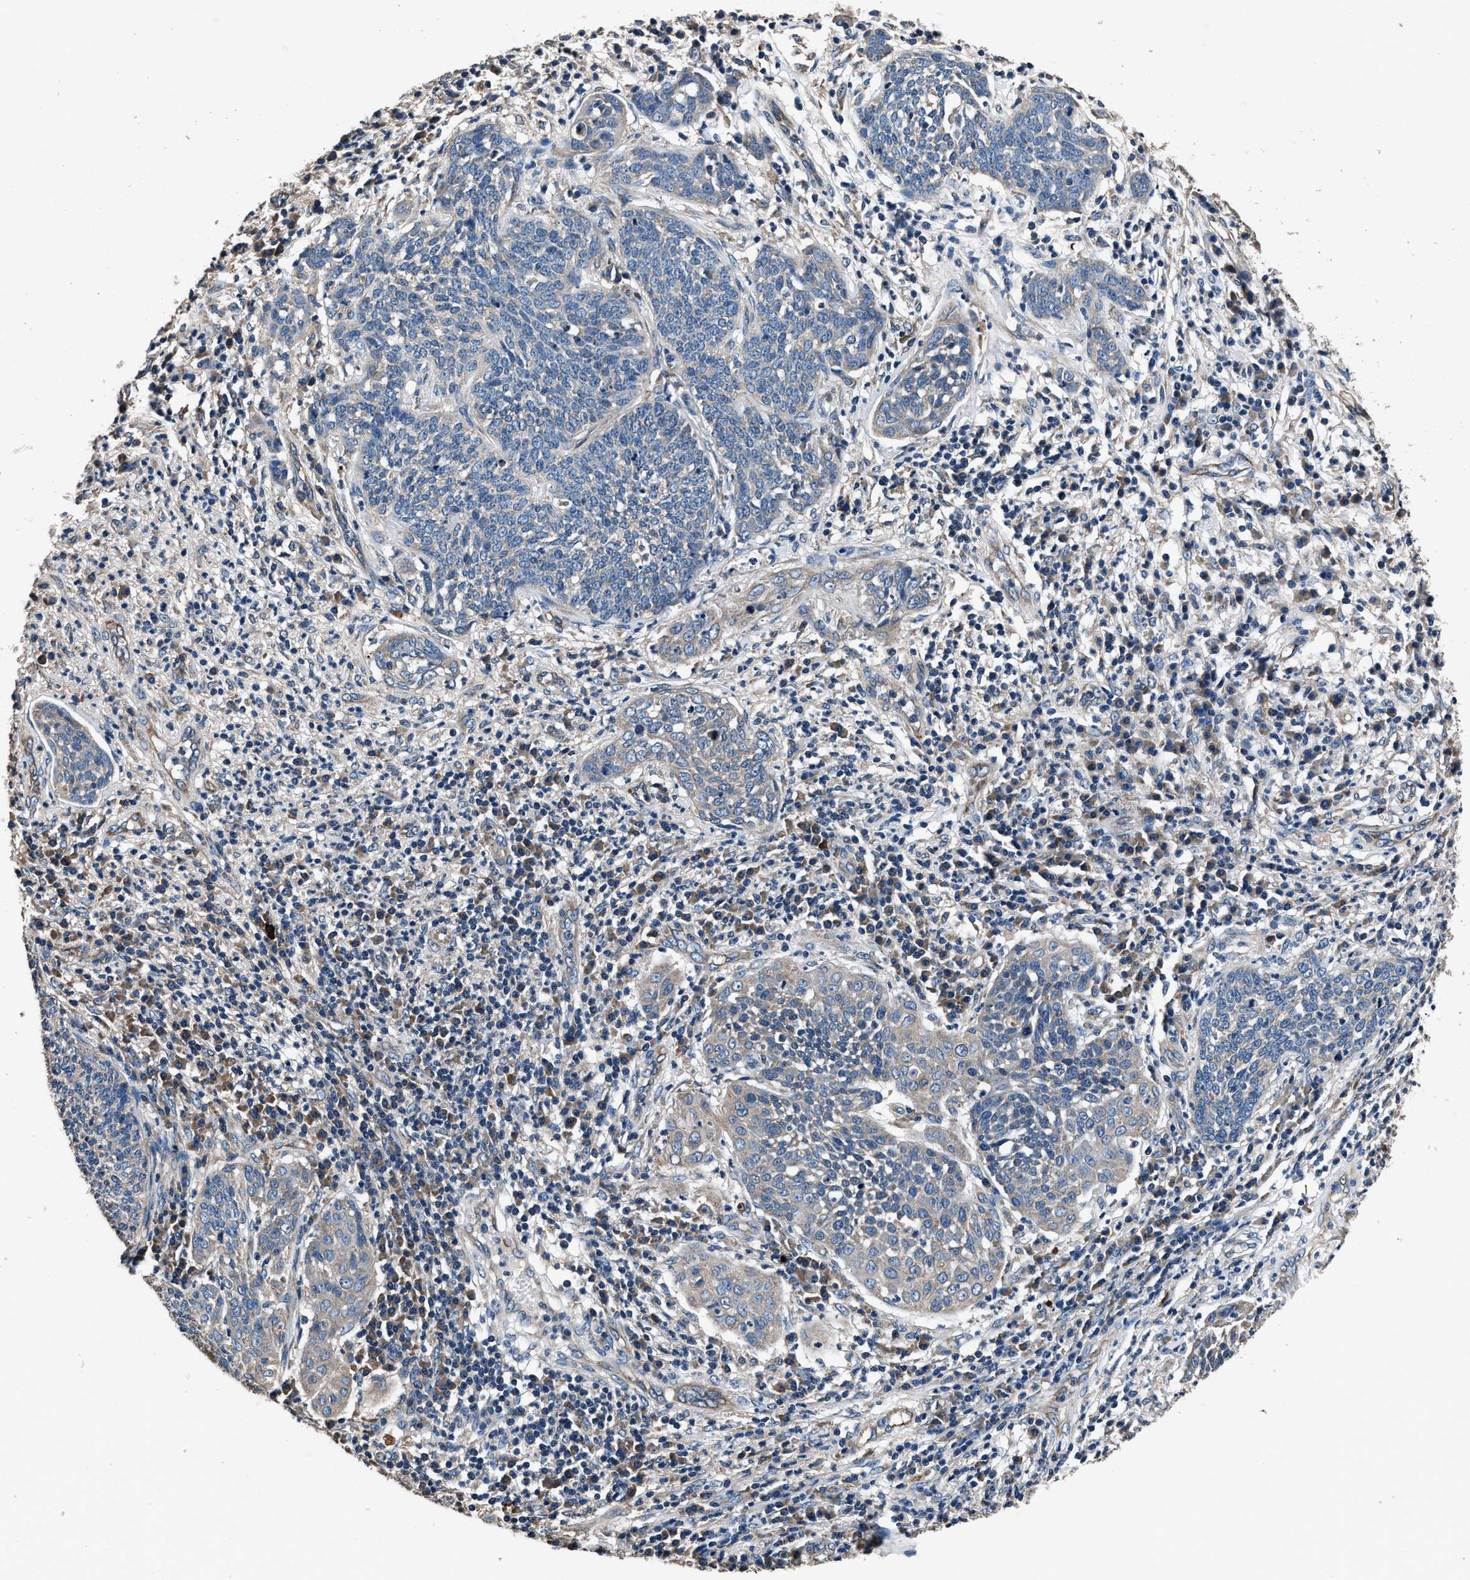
{"staining": {"intensity": "weak", "quantity": "<25%", "location": "cytoplasmic/membranous"}, "tissue": "cervical cancer", "cell_type": "Tumor cells", "image_type": "cancer", "snomed": [{"axis": "morphology", "description": "Squamous cell carcinoma, NOS"}, {"axis": "topography", "description": "Cervix"}], "caption": "Immunohistochemistry of human cervical cancer reveals no expression in tumor cells.", "gene": "DHRS7B", "patient": {"sex": "female", "age": 34}}